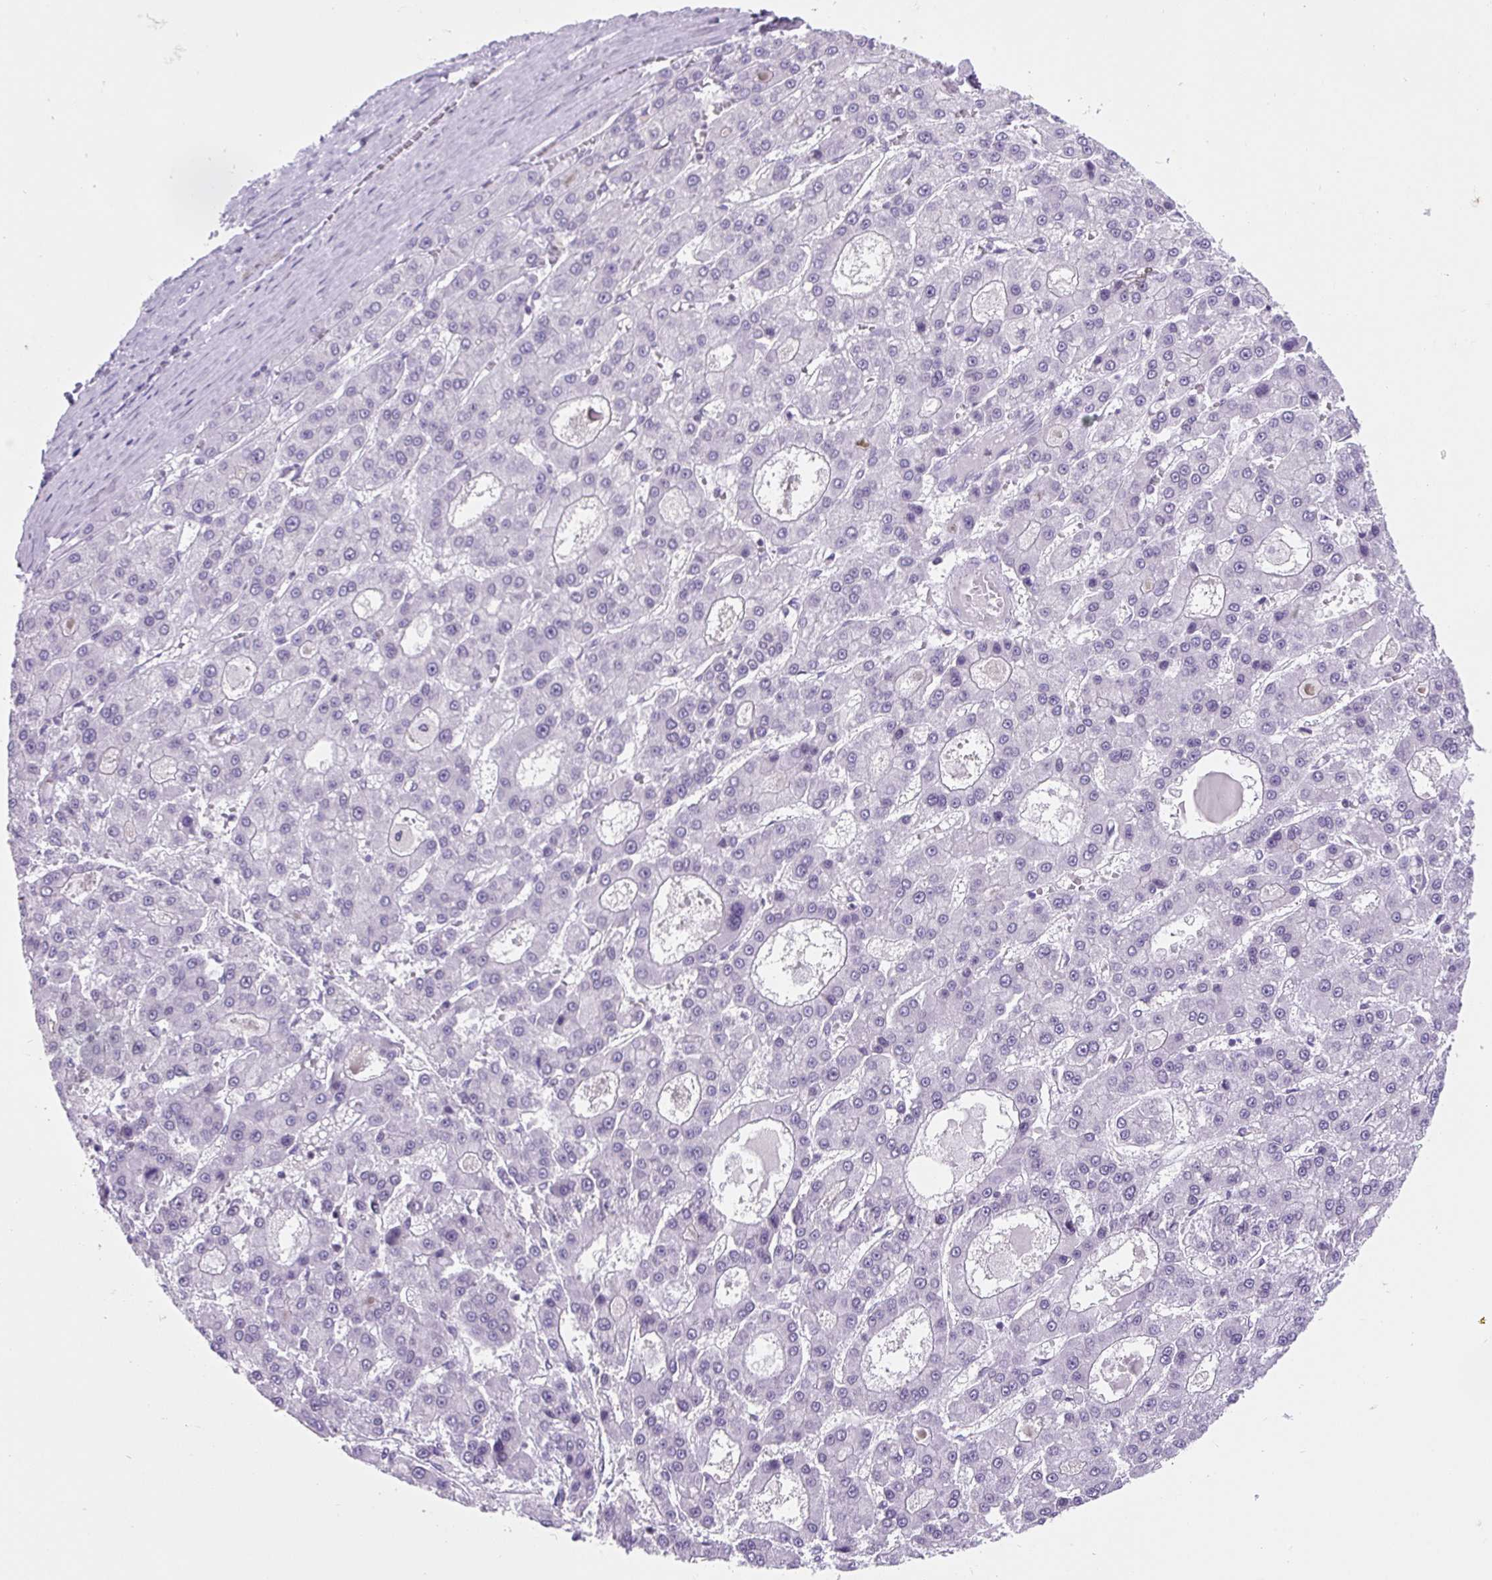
{"staining": {"intensity": "negative", "quantity": "none", "location": "none"}, "tissue": "liver cancer", "cell_type": "Tumor cells", "image_type": "cancer", "snomed": [{"axis": "morphology", "description": "Carcinoma, Hepatocellular, NOS"}, {"axis": "topography", "description": "Liver"}], "caption": "Tumor cells are negative for protein expression in human liver cancer (hepatocellular carcinoma).", "gene": "VPREB1", "patient": {"sex": "male", "age": 70}}